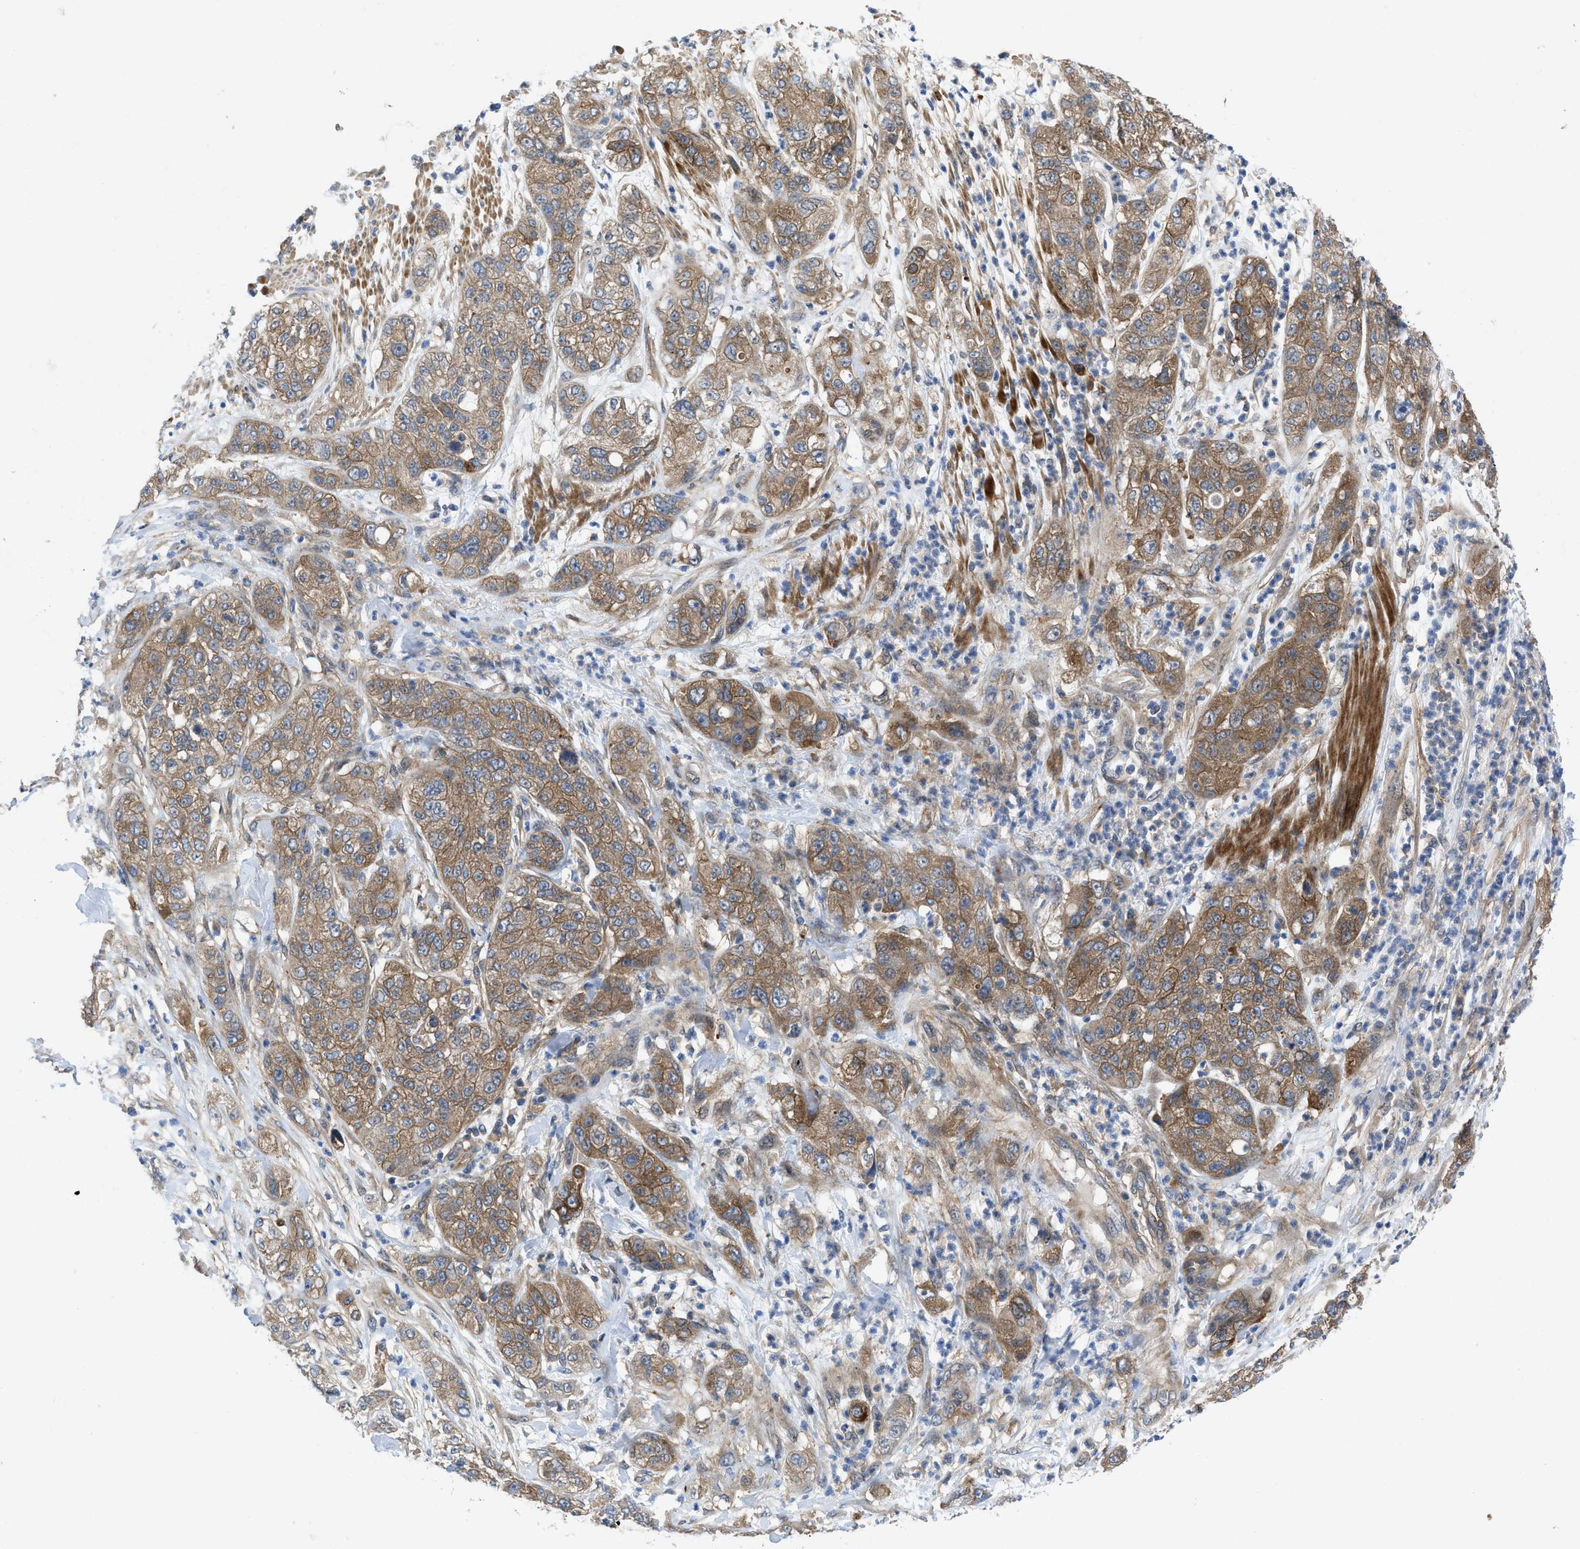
{"staining": {"intensity": "moderate", "quantity": ">75%", "location": "cytoplasmic/membranous"}, "tissue": "pancreatic cancer", "cell_type": "Tumor cells", "image_type": "cancer", "snomed": [{"axis": "morphology", "description": "Adenocarcinoma, NOS"}, {"axis": "topography", "description": "Pancreas"}], "caption": "Immunohistochemical staining of pancreatic cancer (adenocarcinoma) shows moderate cytoplasmic/membranous protein staining in approximately >75% of tumor cells.", "gene": "PANX1", "patient": {"sex": "female", "age": 78}}